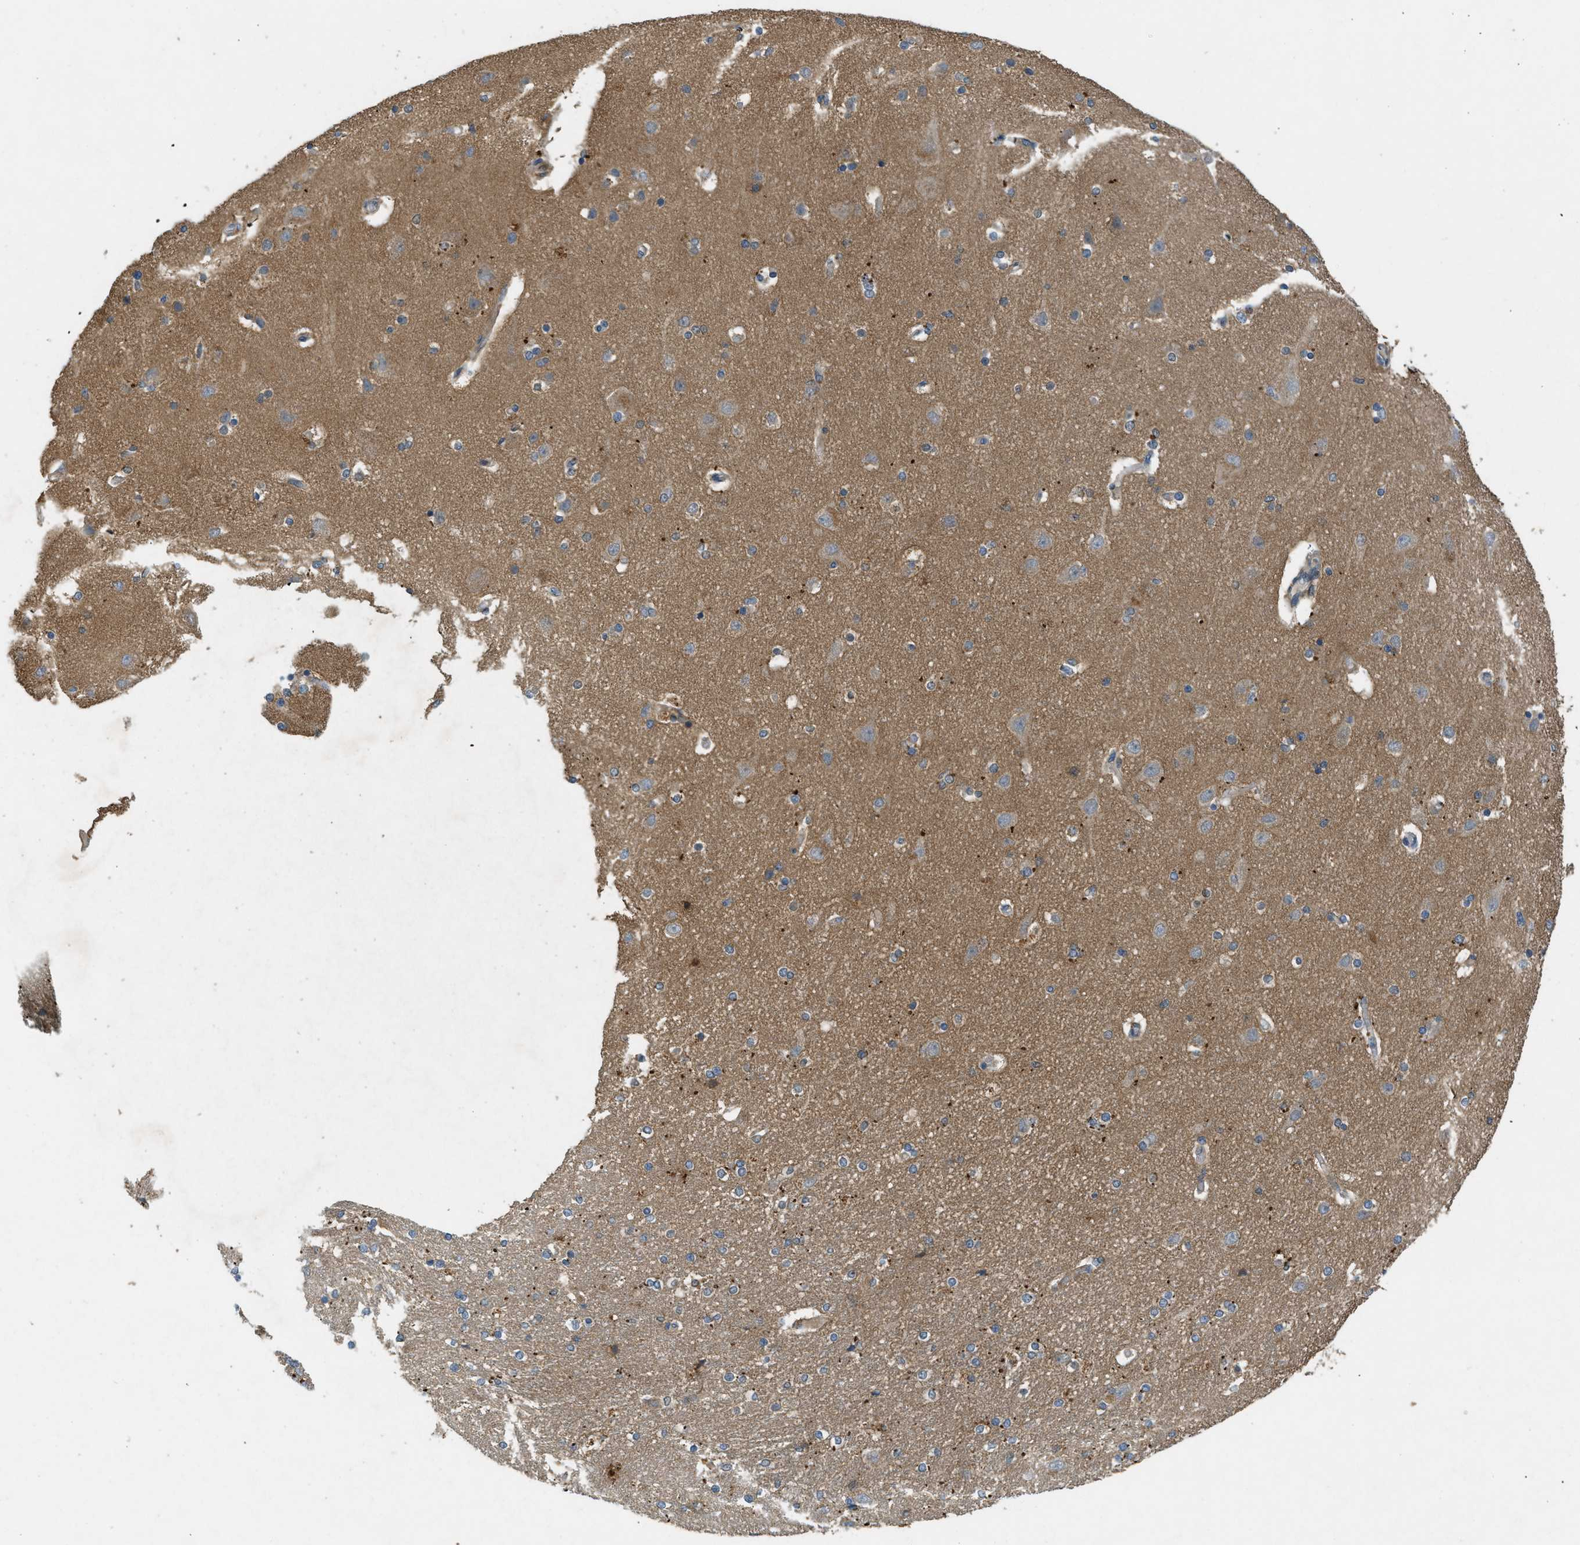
{"staining": {"intensity": "moderate", "quantity": "<25%", "location": "cytoplasmic/membranous"}, "tissue": "caudate", "cell_type": "Glial cells", "image_type": "normal", "snomed": [{"axis": "morphology", "description": "Normal tissue, NOS"}, {"axis": "topography", "description": "Lateral ventricle wall"}], "caption": "This is an image of immunohistochemistry staining of normal caudate, which shows moderate positivity in the cytoplasmic/membranous of glial cells.", "gene": "ADCY6", "patient": {"sex": "female", "age": 54}}